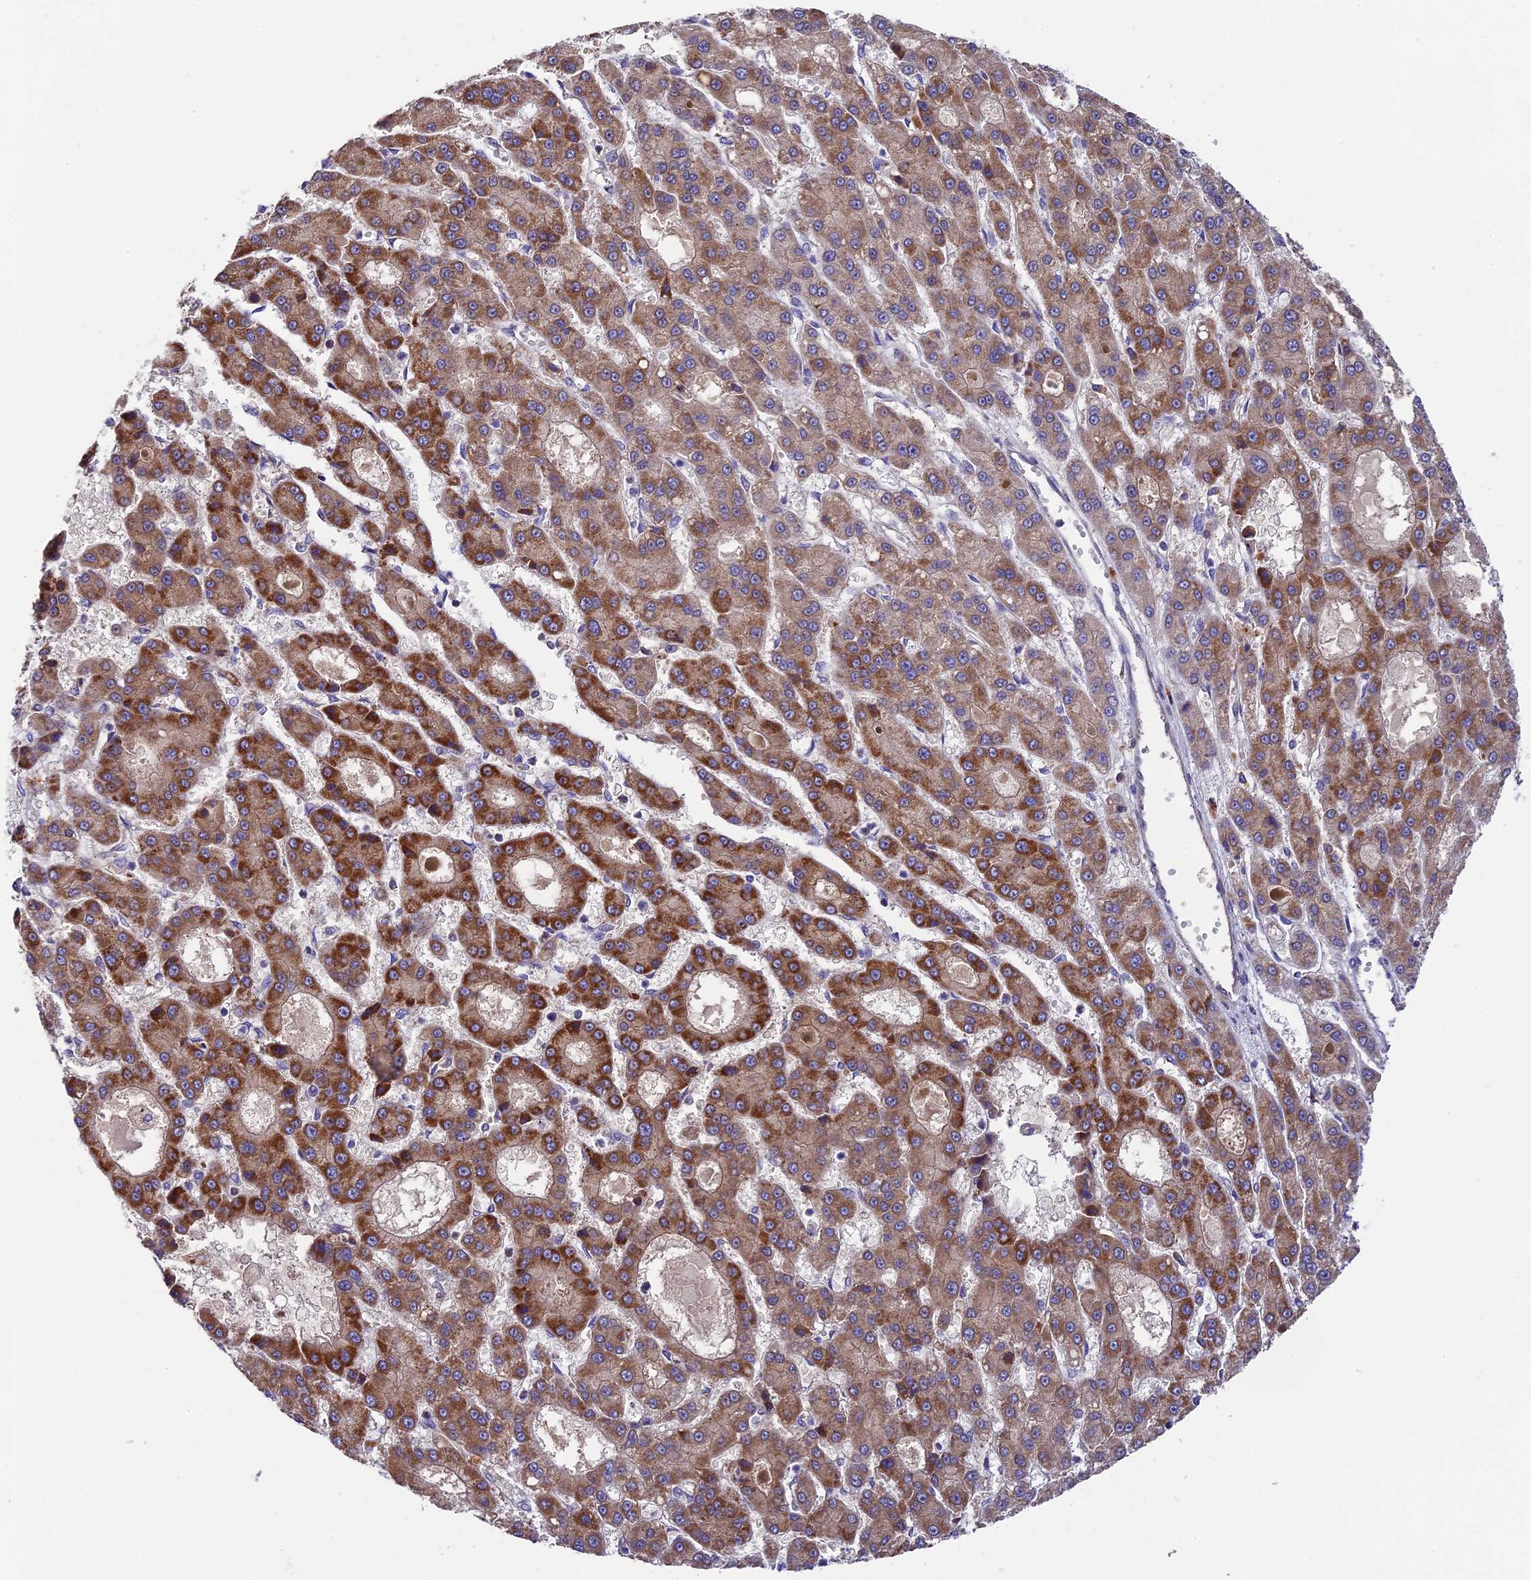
{"staining": {"intensity": "strong", "quantity": ">75%", "location": "cytoplasmic/membranous"}, "tissue": "liver cancer", "cell_type": "Tumor cells", "image_type": "cancer", "snomed": [{"axis": "morphology", "description": "Carcinoma, Hepatocellular, NOS"}, {"axis": "topography", "description": "Liver"}], "caption": "Brown immunohistochemical staining in human liver cancer shows strong cytoplasmic/membranous staining in approximately >75% of tumor cells.", "gene": "PIGU", "patient": {"sex": "male", "age": 70}}